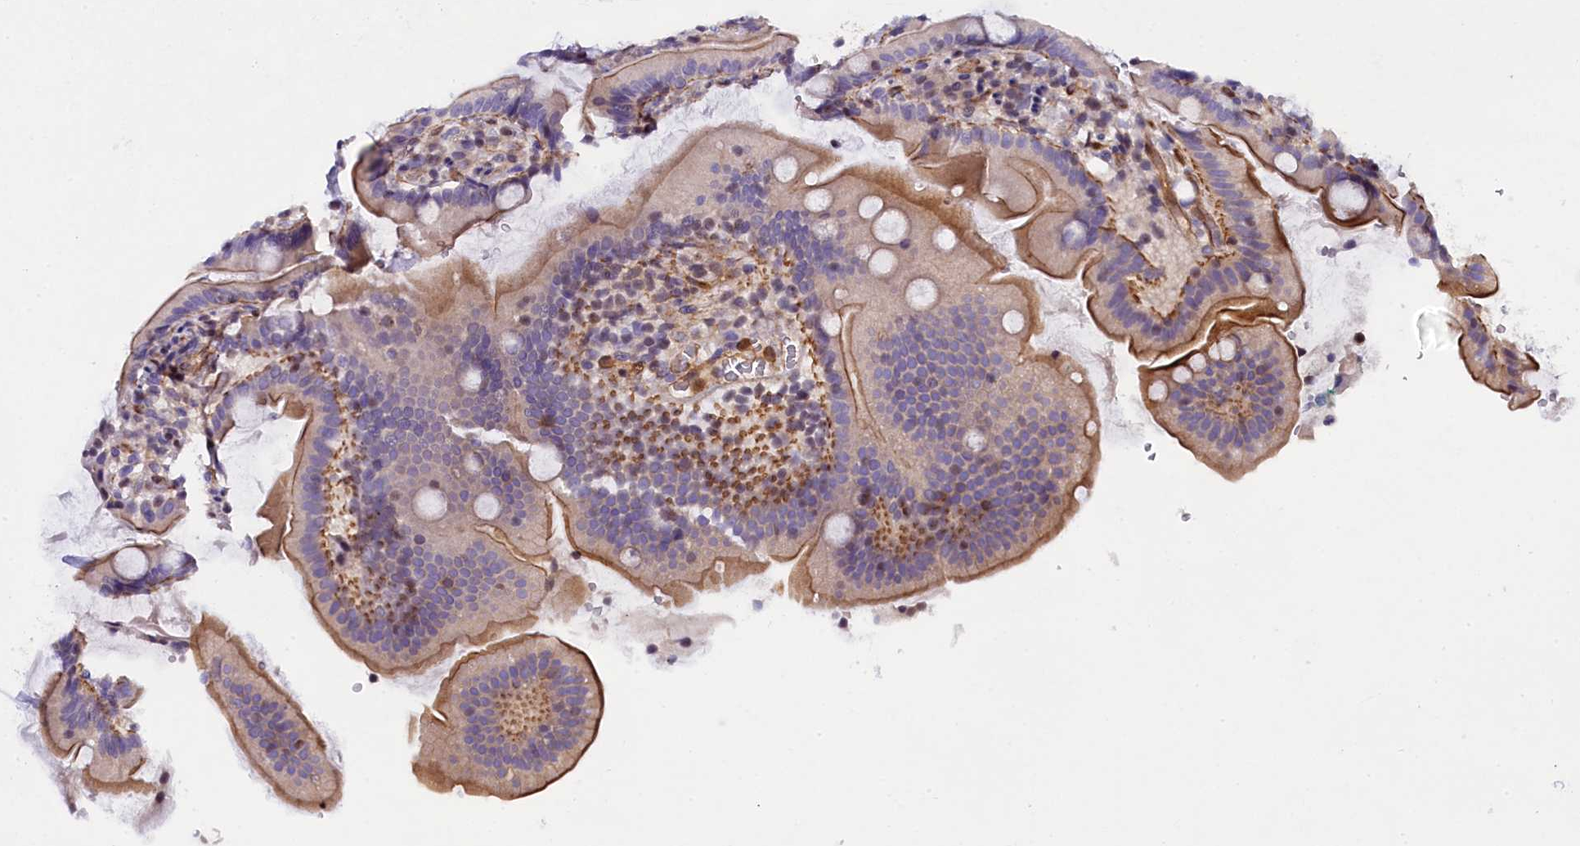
{"staining": {"intensity": "moderate", "quantity": "25%-75%", "location": "cytoplasmic/membranous"}, "tissue": "duodenum", "cell_type": "Glandular cells", "image_type": "normal", "snomed": [{"axis": "morphology", "description": "Normal tissue, NOS"}, {"axis": "topography", "description": "Duodenum"}], "caption": "About 25%-75% of glandular cells in benign human duodenum exhibit moderate cytoplasmic/membranous protein positivity as visualized by brown immunohistochemical staining.", "gene": "SP4", "patient": {"sex": "female", "age": 67}}